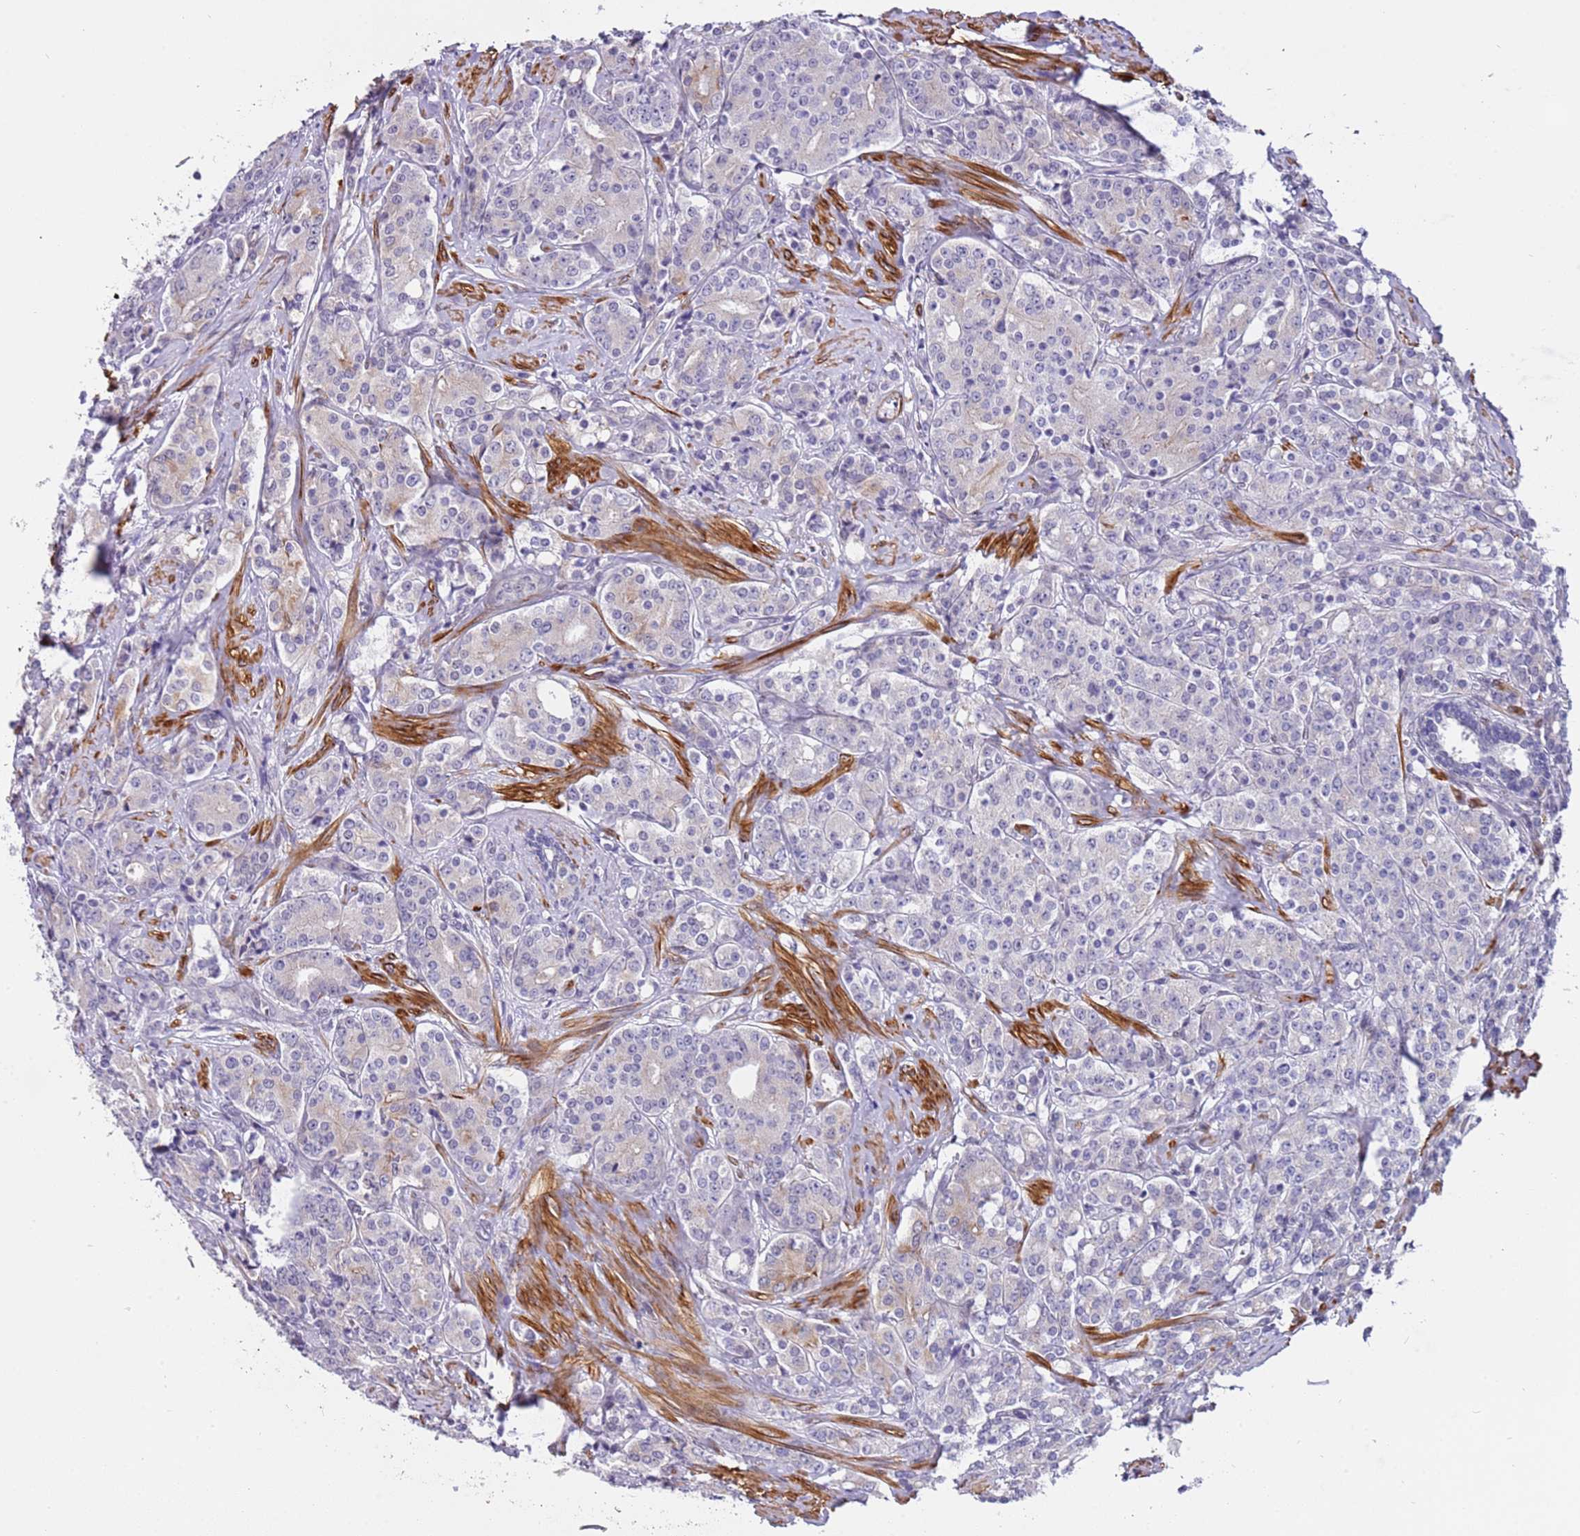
{"staining": {"intensity": "negative", "quantity": "none", "location": "none"}, "tissue": "prostate cancer", "cell_type": "Tumor cells", "image_type": "cancer", "snomed": [{"axis": "morphology", "description": "Adenocarcinoma, High grade"}, {"axis": "topography", "description": "Prostate"}], "caption": "Immunohistochemistry micrograph of high-grade adenocarcinoma (prostate) stained for a protein (brown), which reveals no expression in tumor cells. The staining was performed using DAB to visualize the protein expression in brown, while the nuclei were stained in blue with hematoxylin (Magnification: 20x).", "gene": "PLEKHH1", "patient": {"sex": "male", "age": 62}}